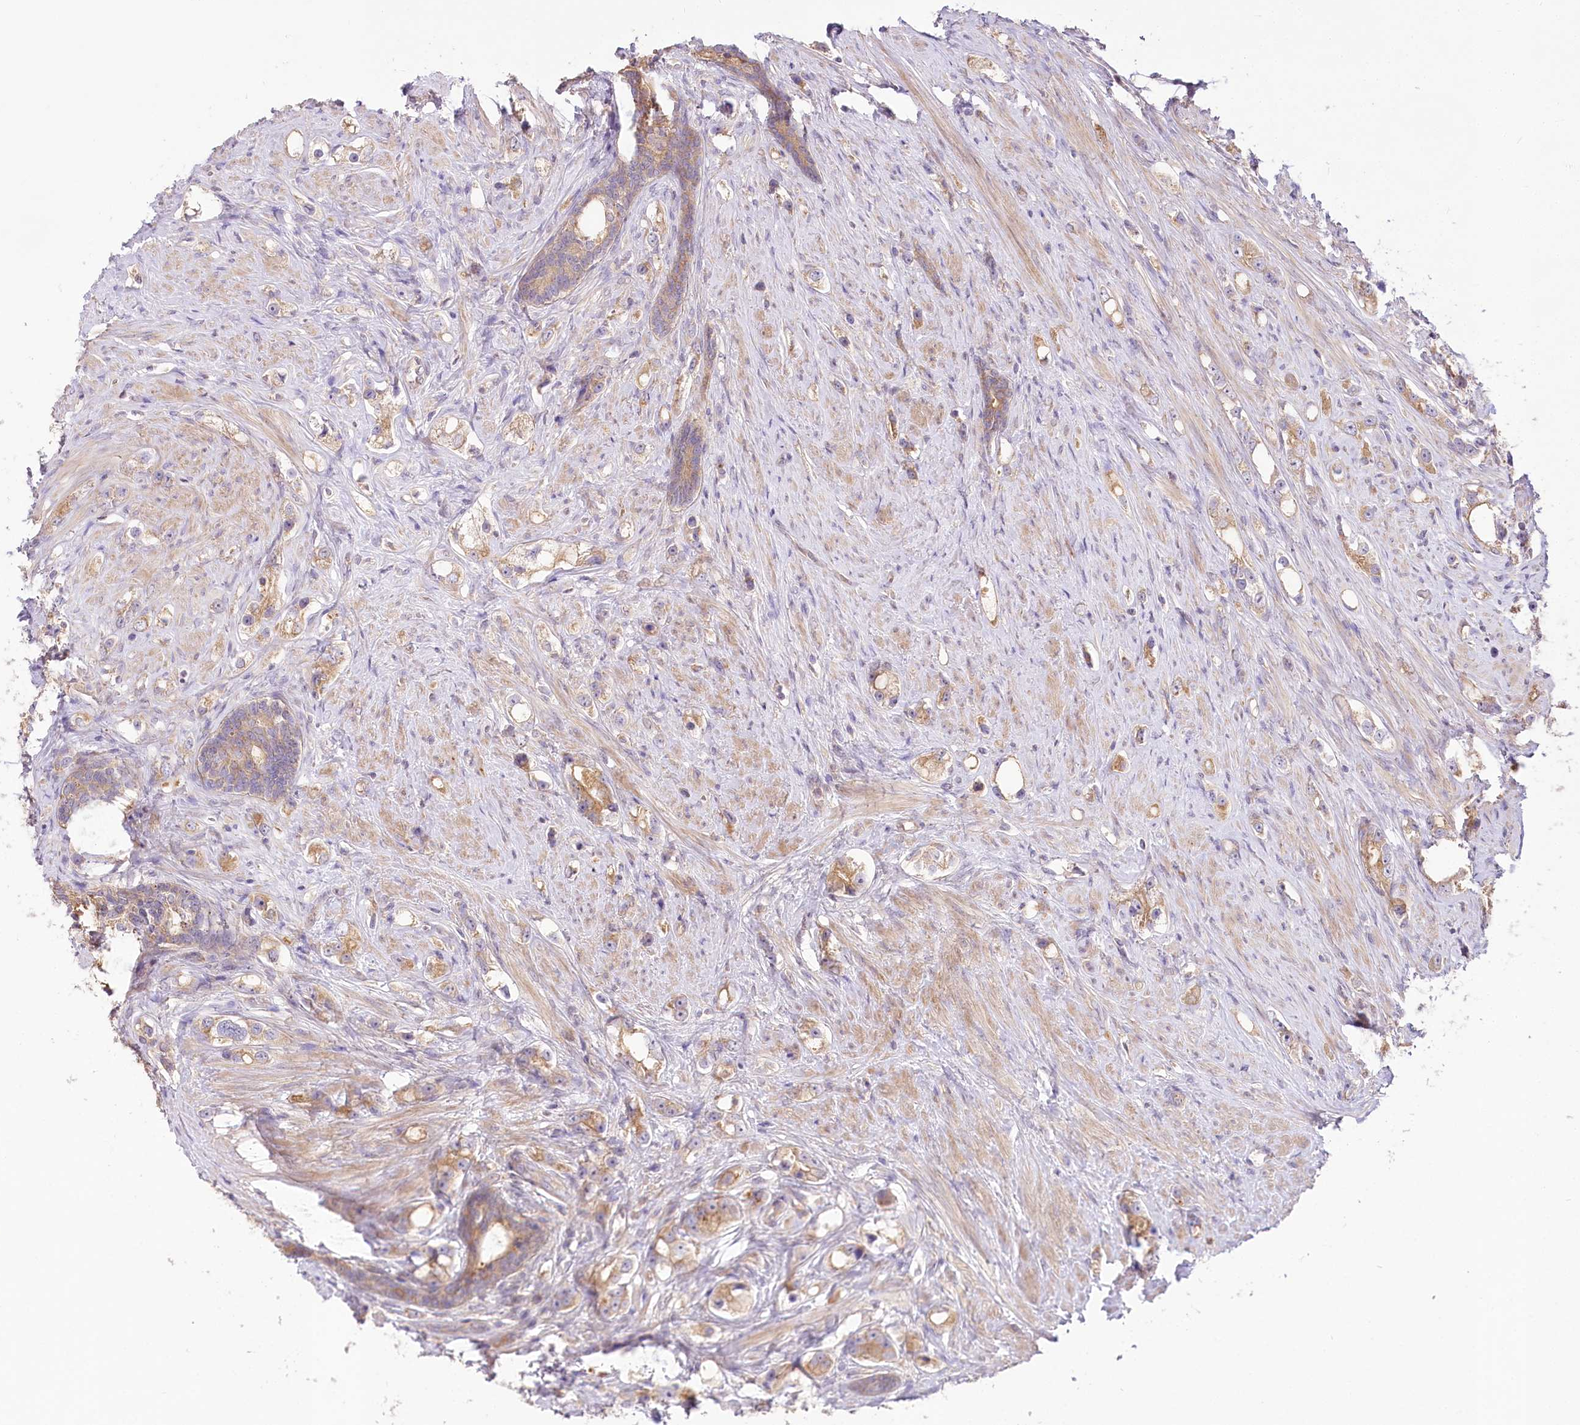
{"staining": {"intensity": "moderate", "quantity": "25%-75%", "location": "cytoplasmic/membranous"}, "tissue": "prostate cancer", "cell_type": "Tumor cells", "image_type": "cancer", "snomed": [{"axis": "morphology", "description": "Adenocarcinoma, High grade"}, {"axis": "topography", "description": "Prostate"}], "caption": "Moderate cytoplasmic/membranous positivity for a protein is seen in about 25%-75% of tumor cells of adenocarcinoma (high-grade) (prostate) using immunohistochemistry.", "gene": "PYROXD1", "patient": {"sex": "male", "age": 63}}